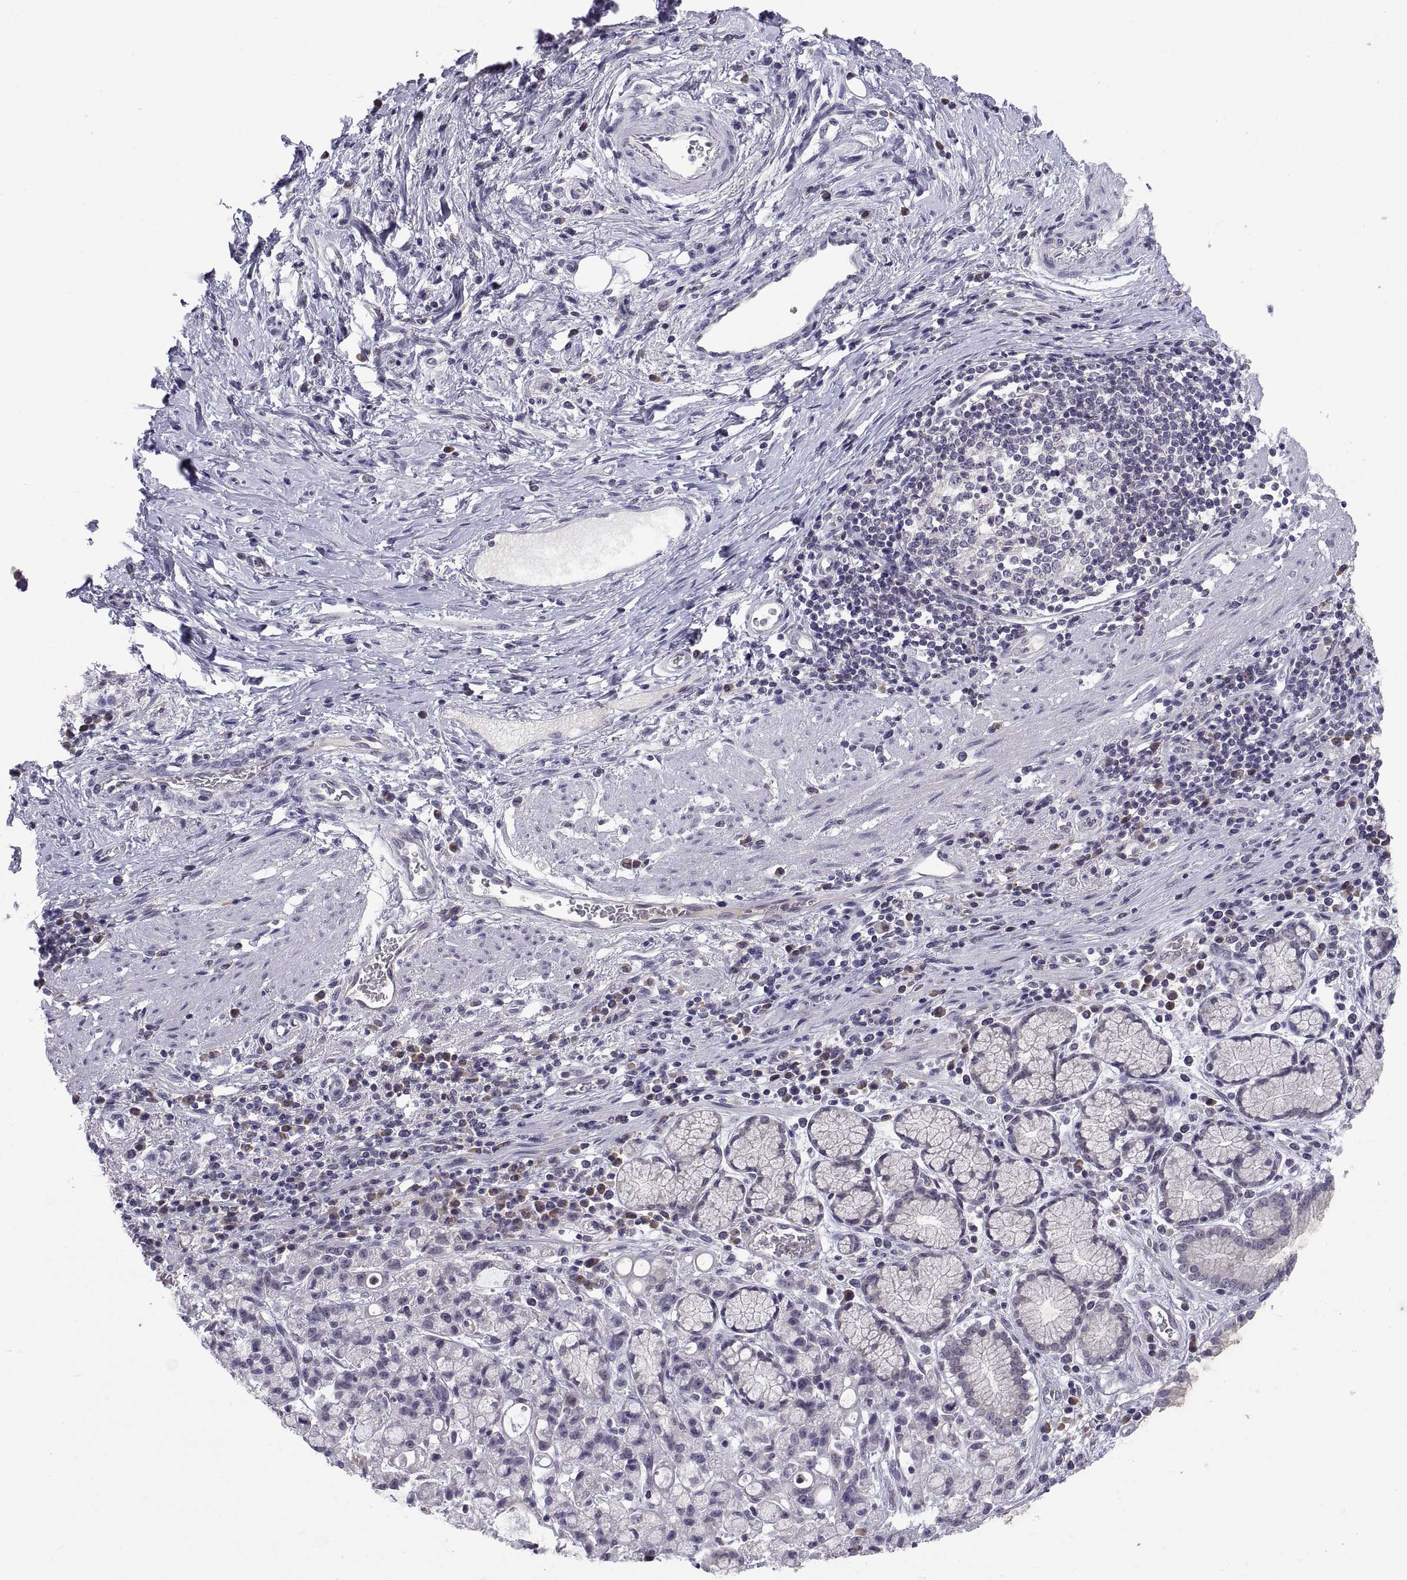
{"staining": {"intensity": "negative", "quantity": "none", "location": "none"}, "tissue": "stomach cancer", "cell_type": "Tumor cells", "image_type": "cancer", "snomed": [{"axis": "morphology", "description": "Adenocarcinoma, NOS"}, {"axis": "topography", "description": "Stomach"}], "caption": "An immunohistochemistry image of stomach cancer is shown. There is no staining in tumor cells of stomach cancer. The staining was performed using DAB to visualize the protein expression in brown, while the nuclei were stained in blue with hematoxylin (Magnification: 20x).", "gene": "PKP1", "patient": {"sex": "male", "age": 58}}